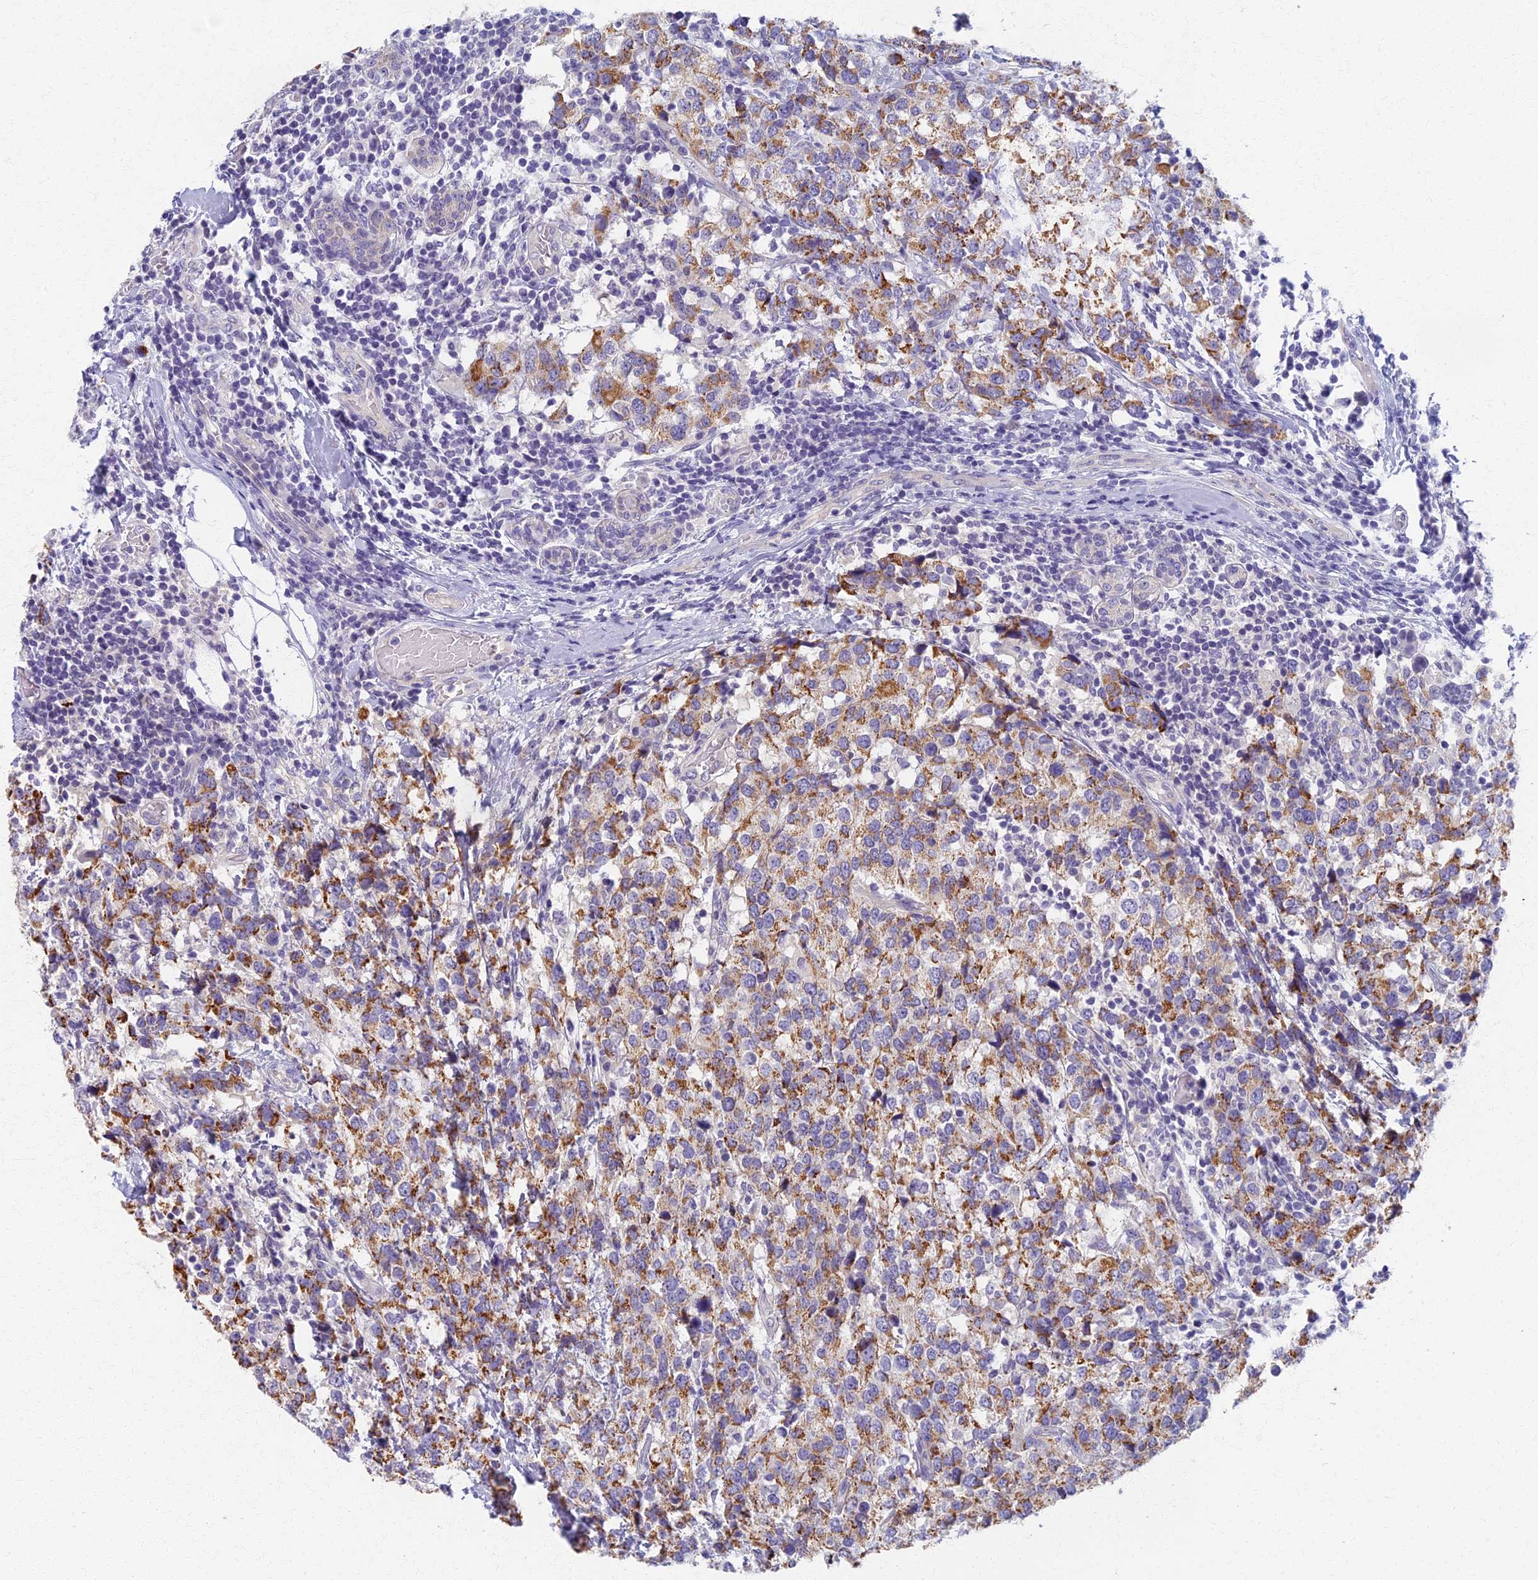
{"staining": {"intensity": "moderate", "quantity": ">75%", "location": "cytoplasmic/membranous"}, "tissue": "breast cancer", "cell_type": "Tumor cells", "image_type": "cancer", "snomed": [{"axis": "morphology", "description": "Lobular carcinoma"}, {"axis": "topography", "description": "Breast"}], "caption": "Human breast lobular carcinoma stained with a brown dye displays moderate cytoplasmic/membranous positive staining in approximately >75% of tumor cells.", "gene": "AP4E1", "patient": {"sex": "female", "age": 59}}